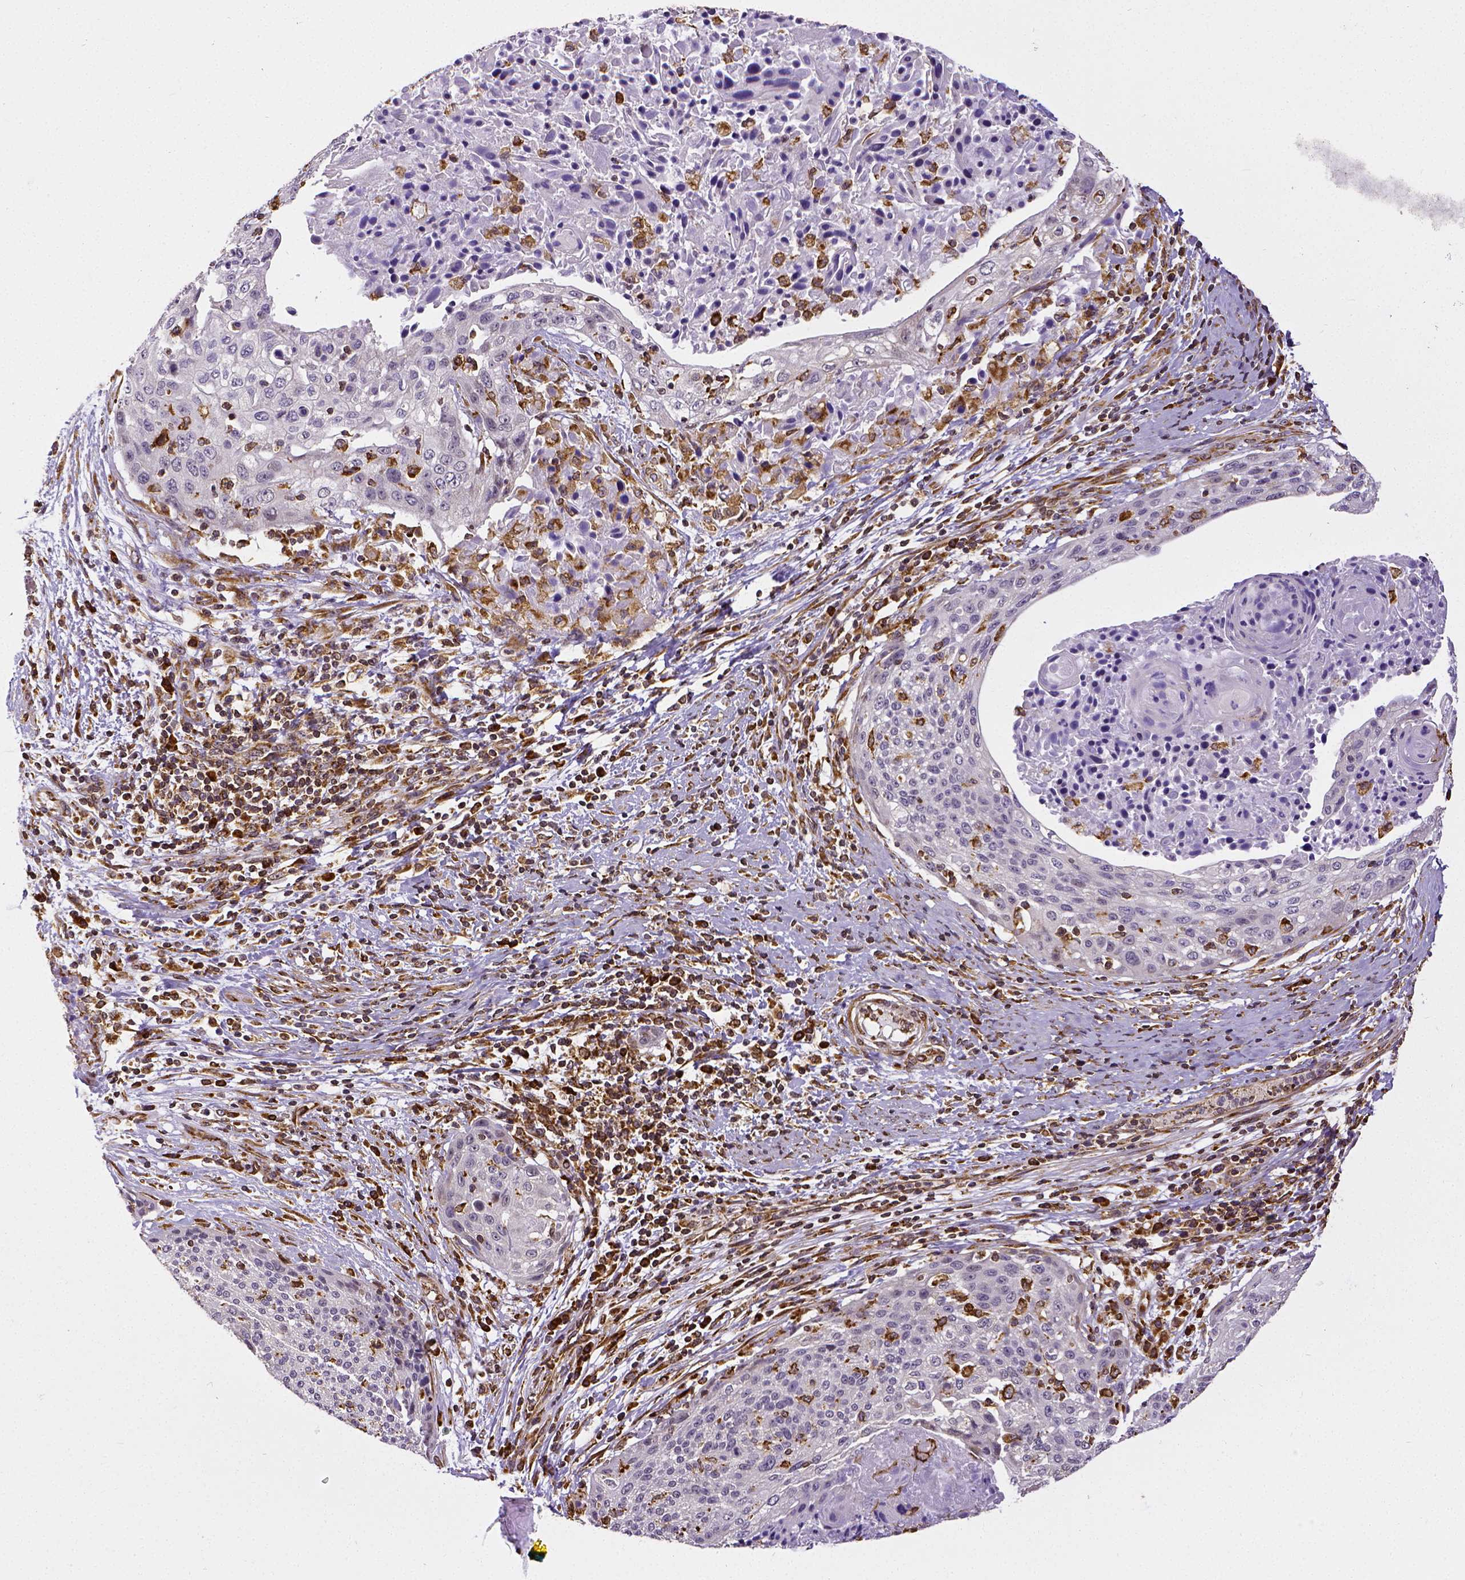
{"staining": {"intensity": "negative", "quantity": "none", "location": "none"}, "tissue": "cervical cancer", "cell_type": "Tumor cells", "image_type": "cancer", "snomed": [{"axis": "morphology", "description": "Squamous cell carcinoma, NOS"}, {"axis": "topography", "description": "Cervix"}], "caption": "This histopathology image is of squamous cell carcinoma (cervical) stained with immunohistochemistry (IHC) to label a protein in brown with the nuclei are counter-stained blue. There is no staining in tumor cells.", "gene": "MTDH", "patient": {"sex": "female", "age": 31}}